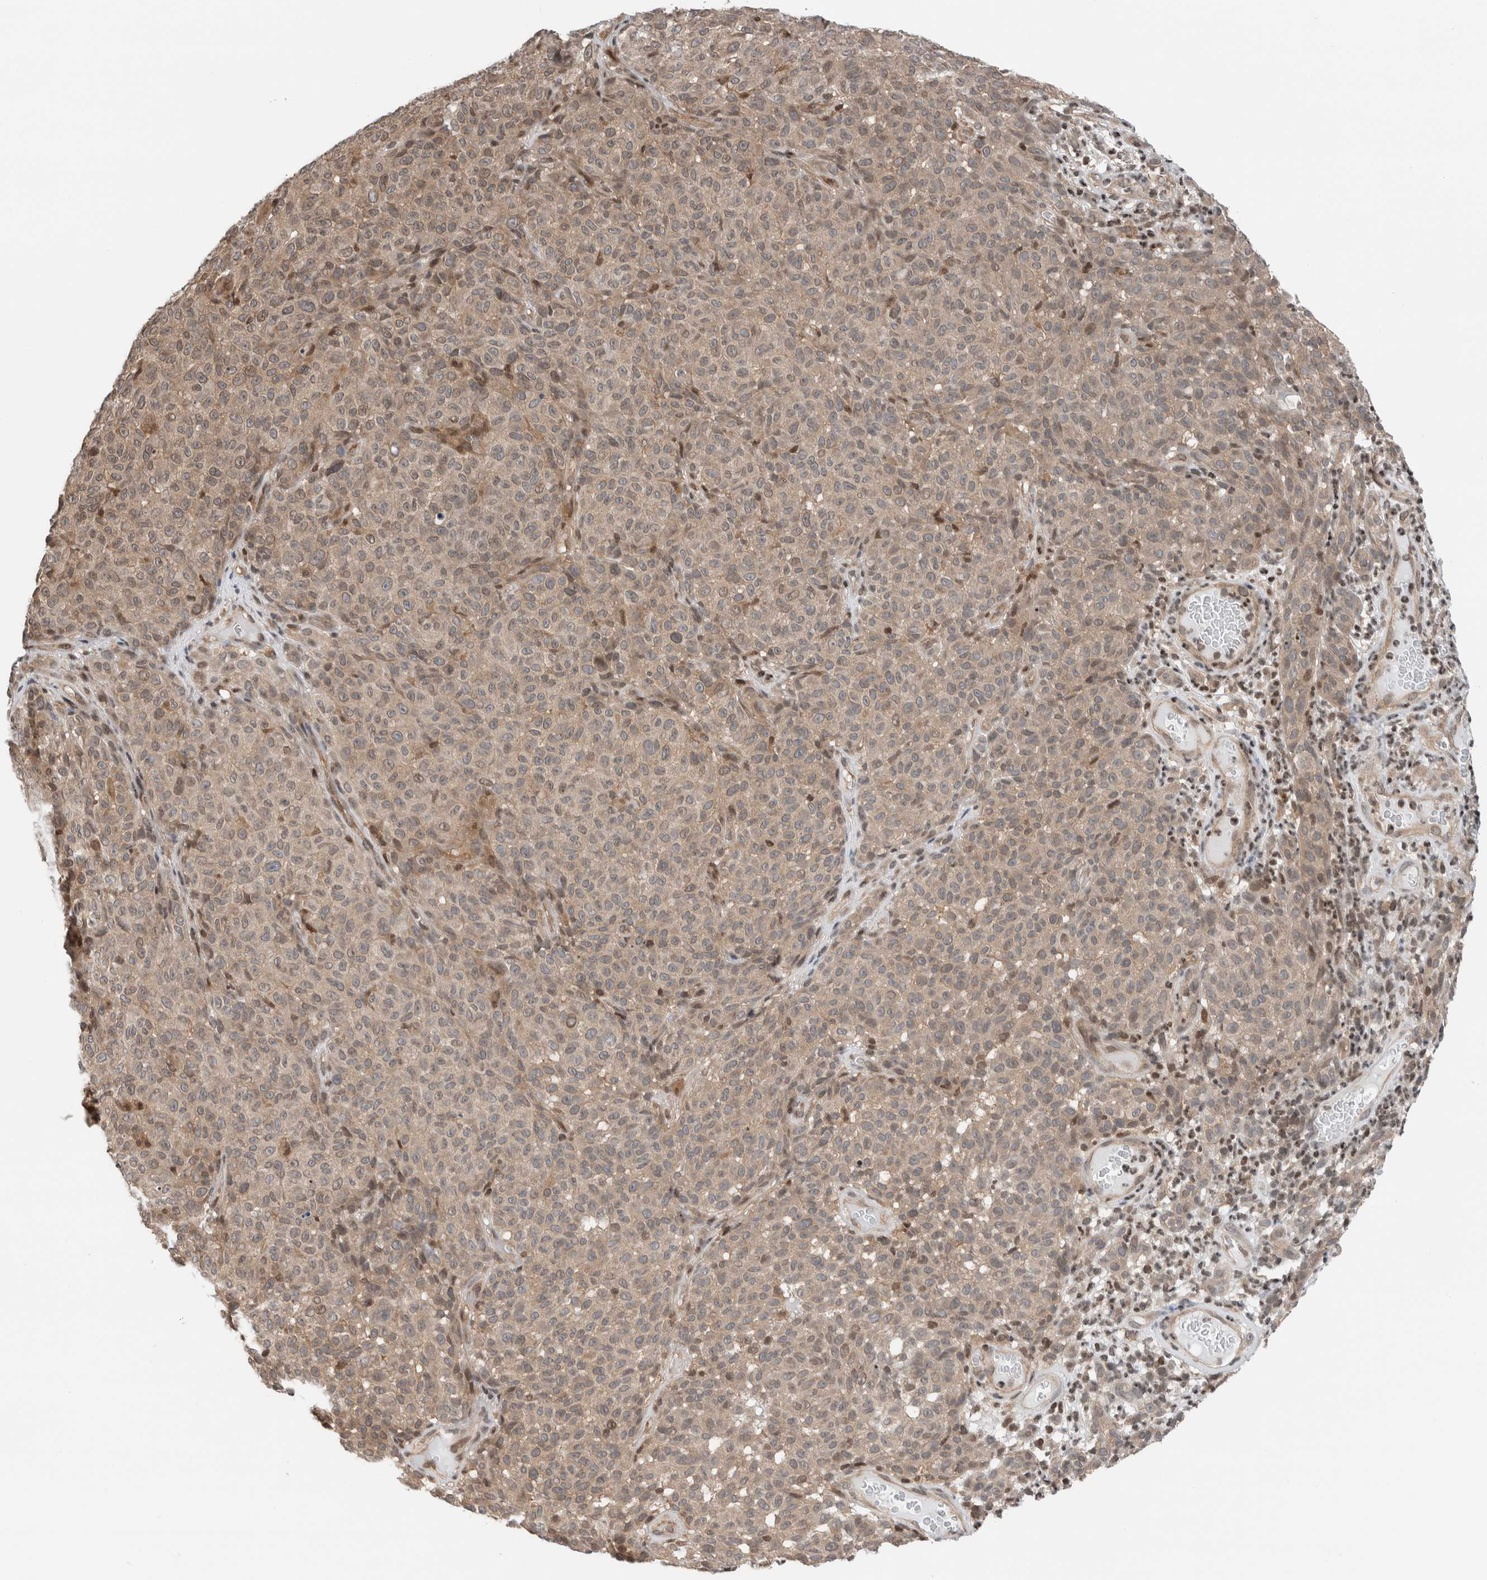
{"staining": {"intensity": "weak", "quantity": "25%-75%", "location": "cytoplasmic/membranous"}, "tissue": "melanoma", "cell_type": "Tumor cells", "image_type": "cancer", "snomed": [{"axis": "morphology", "description": "Malignant melanoma, NOS"}, {"axis": "topography", "description": "Skin"}], "caption": "Immunohistochemistry (IHC) image of melanoma stained for a protein (brown), which shows low levels of weak cytoplasmic/membranous positivity in approximately 25%-75% of tumor cells.", "gene": "NPLOC4", "patient": {"sex": "female", "age": 82}}